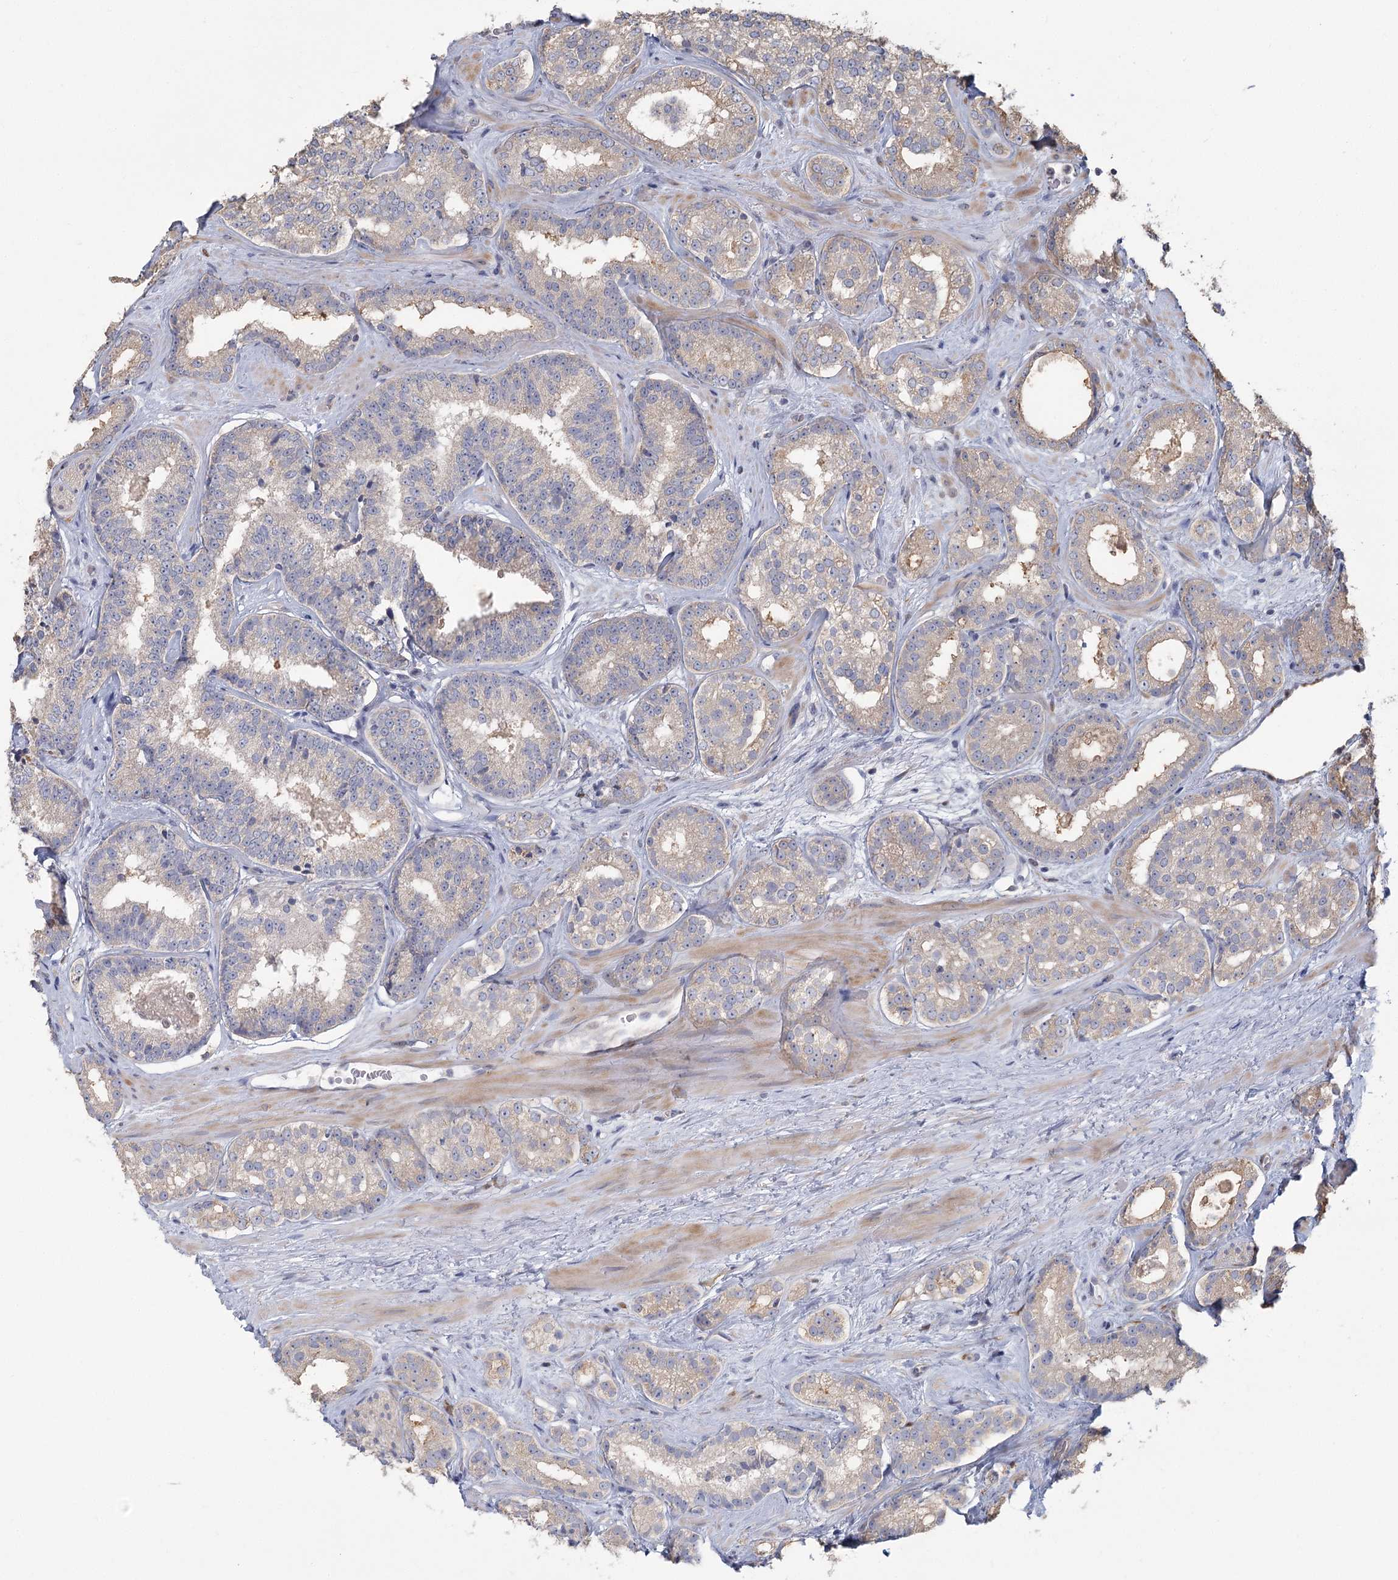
{"staining": {"intensity": "negative", "quantity": "none", "location": "none"}, "tissue": "prostate cancer", "cell_type": "Tumor cells", "image_type": "cancer", "snomed": [{"axis": "morphology", "description": "Normal tissue, NOS"}, {"axis": "morphology", "description": "Adenocarcinoma, High grade"}, {"axis": "topography", "description": "Prostate"}], "caption": "DAB immunohistochemical staining of human prostate high-grade adenocarcinoma exhibits no significant expression in tumor cells. (Stains: DAB immunohistochemistry with hematoxylin counter stain, Microscopy: brightfield microscopy at high magnification).", "gene": "CNTLN", "patient": {"sex": "male", "age": 83}}